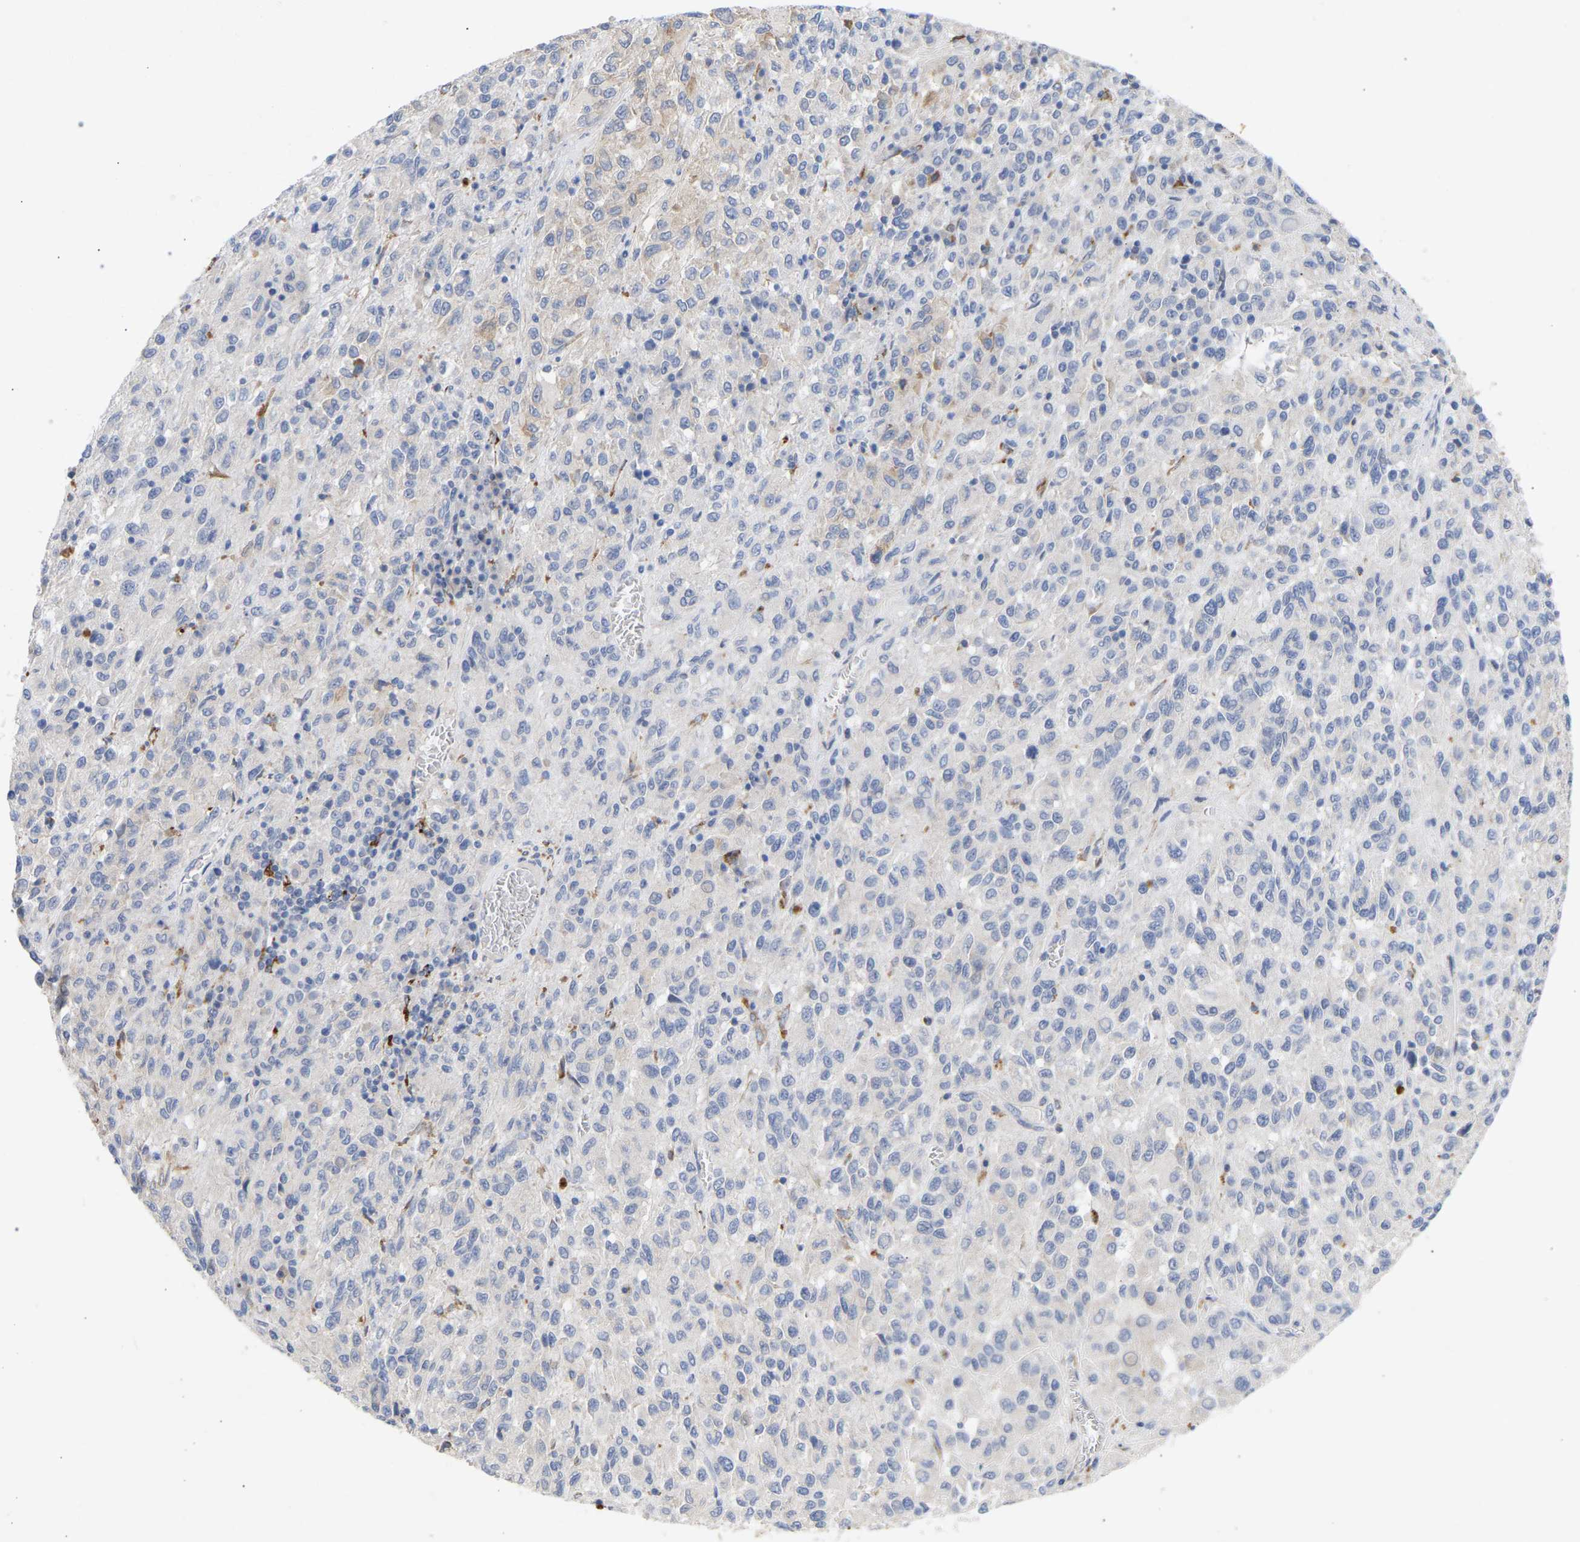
{"staining": {"intensity": "negative", "quantity": "none", "location": "none"}, "tissue": "melanoma", "cell_type": "Tumor cells", "image_type": "cancer", "snomed": [{"axis": "morphology", "description": "Malignant melanoma, Metastatic site"}, {"axis": "topography", "description": "Lung"}], "caption": "High magnification brightfield microscopy of malignant melanoma (metastatic site) stained with DAB (brown) and counterstained with hematoxylin (blue): tumor cells show no significant expression.", "gene": "SELENOM", "patient": {"sex": "male", "age": 64}}